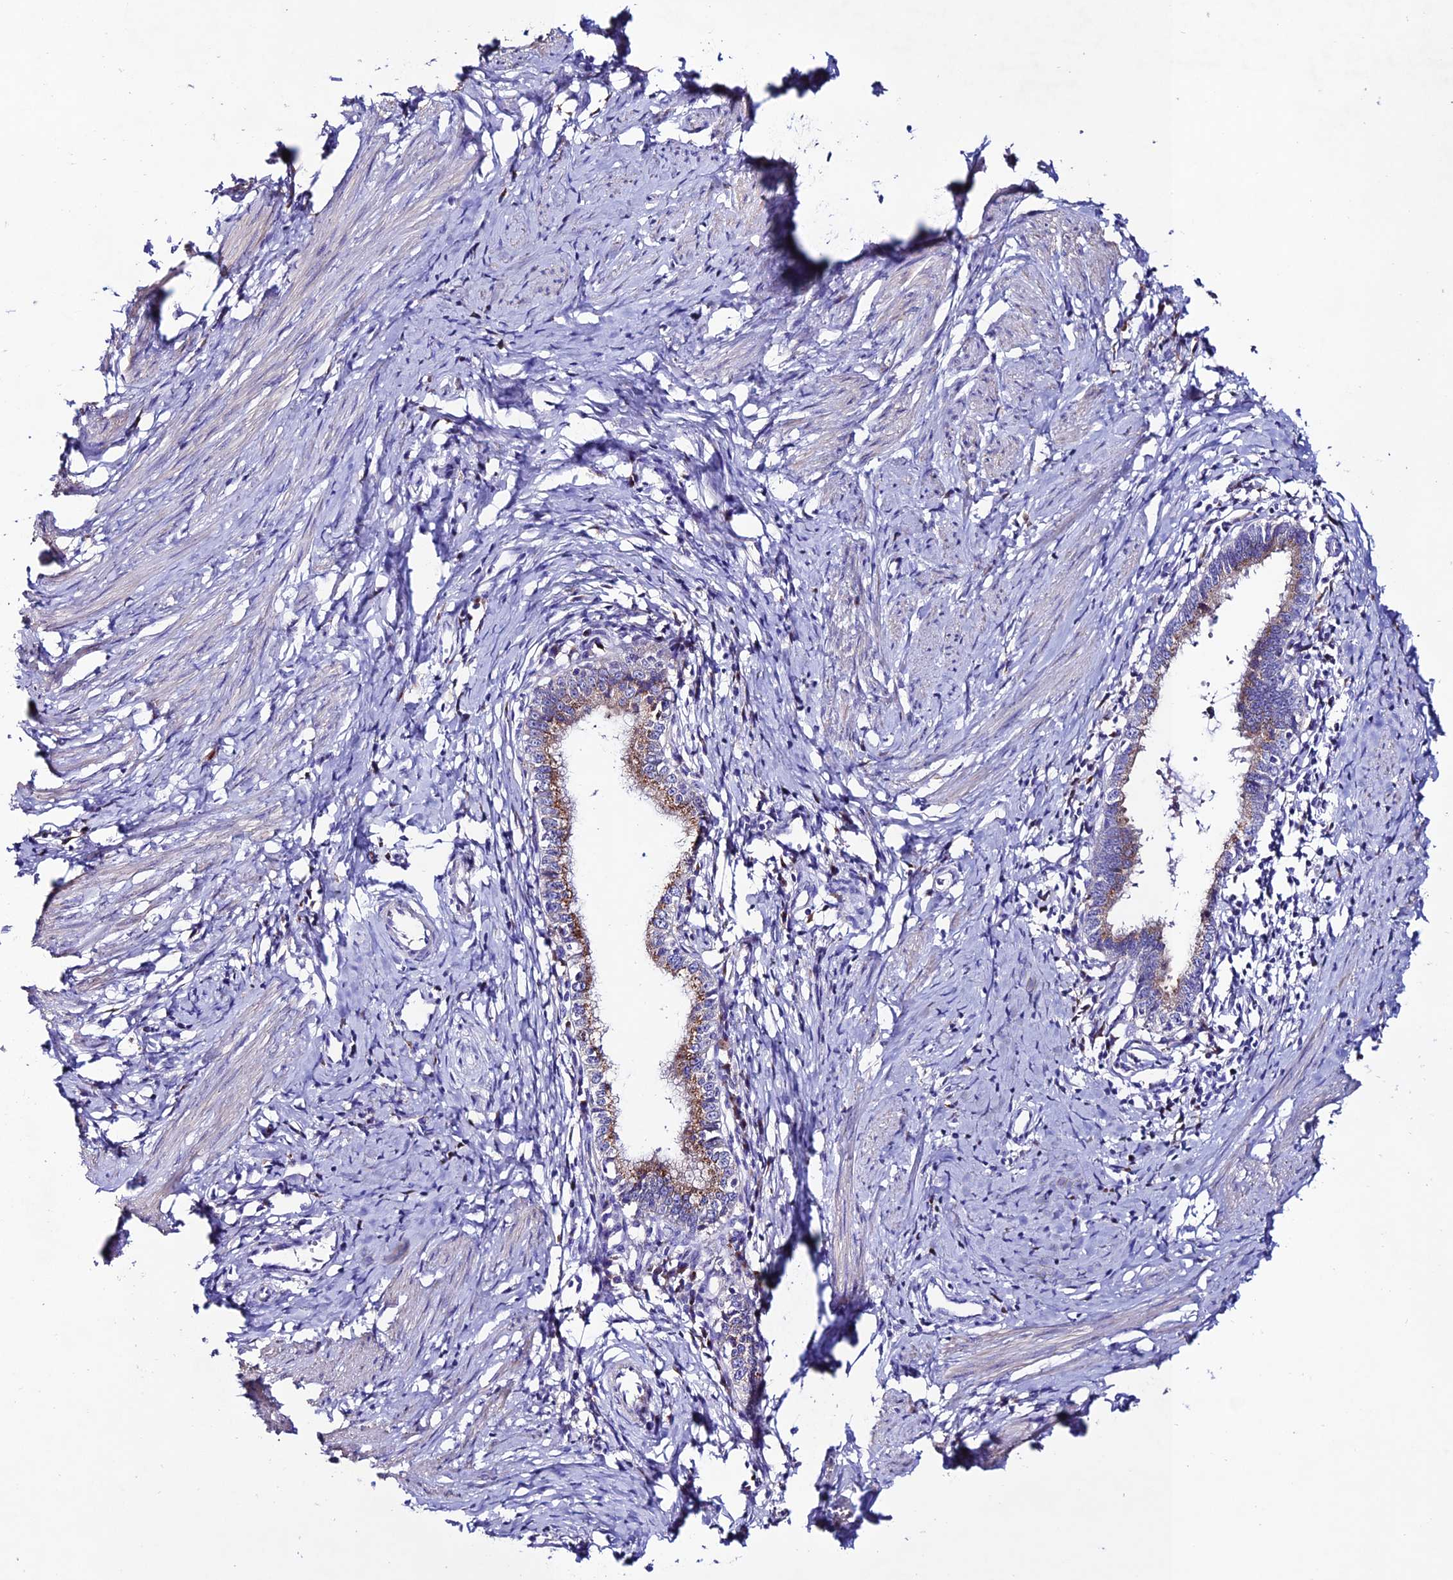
{"staining": {"intensity": "moderate", "quantity": ">75%", "location": "cytoplasmic/membranous"}, "tissue": "cervical cancer", "cell_type": "Tumor cells", "image_type": "cancer", "snomed": [{"axis": "morphology", "description": "Adenocarcinoma, NOS"}, {"axis": "topography", "description": "Cervix"}], "caption": "A high-resolution micrograph shows IHC staining of adenocarcinoma (cervical), which displays moderate cytoplasmic/membranous positivity in about >75% of tumor cells.", "gene": "OR51Q1", "patient": {"sex": "female", "age": 36}}